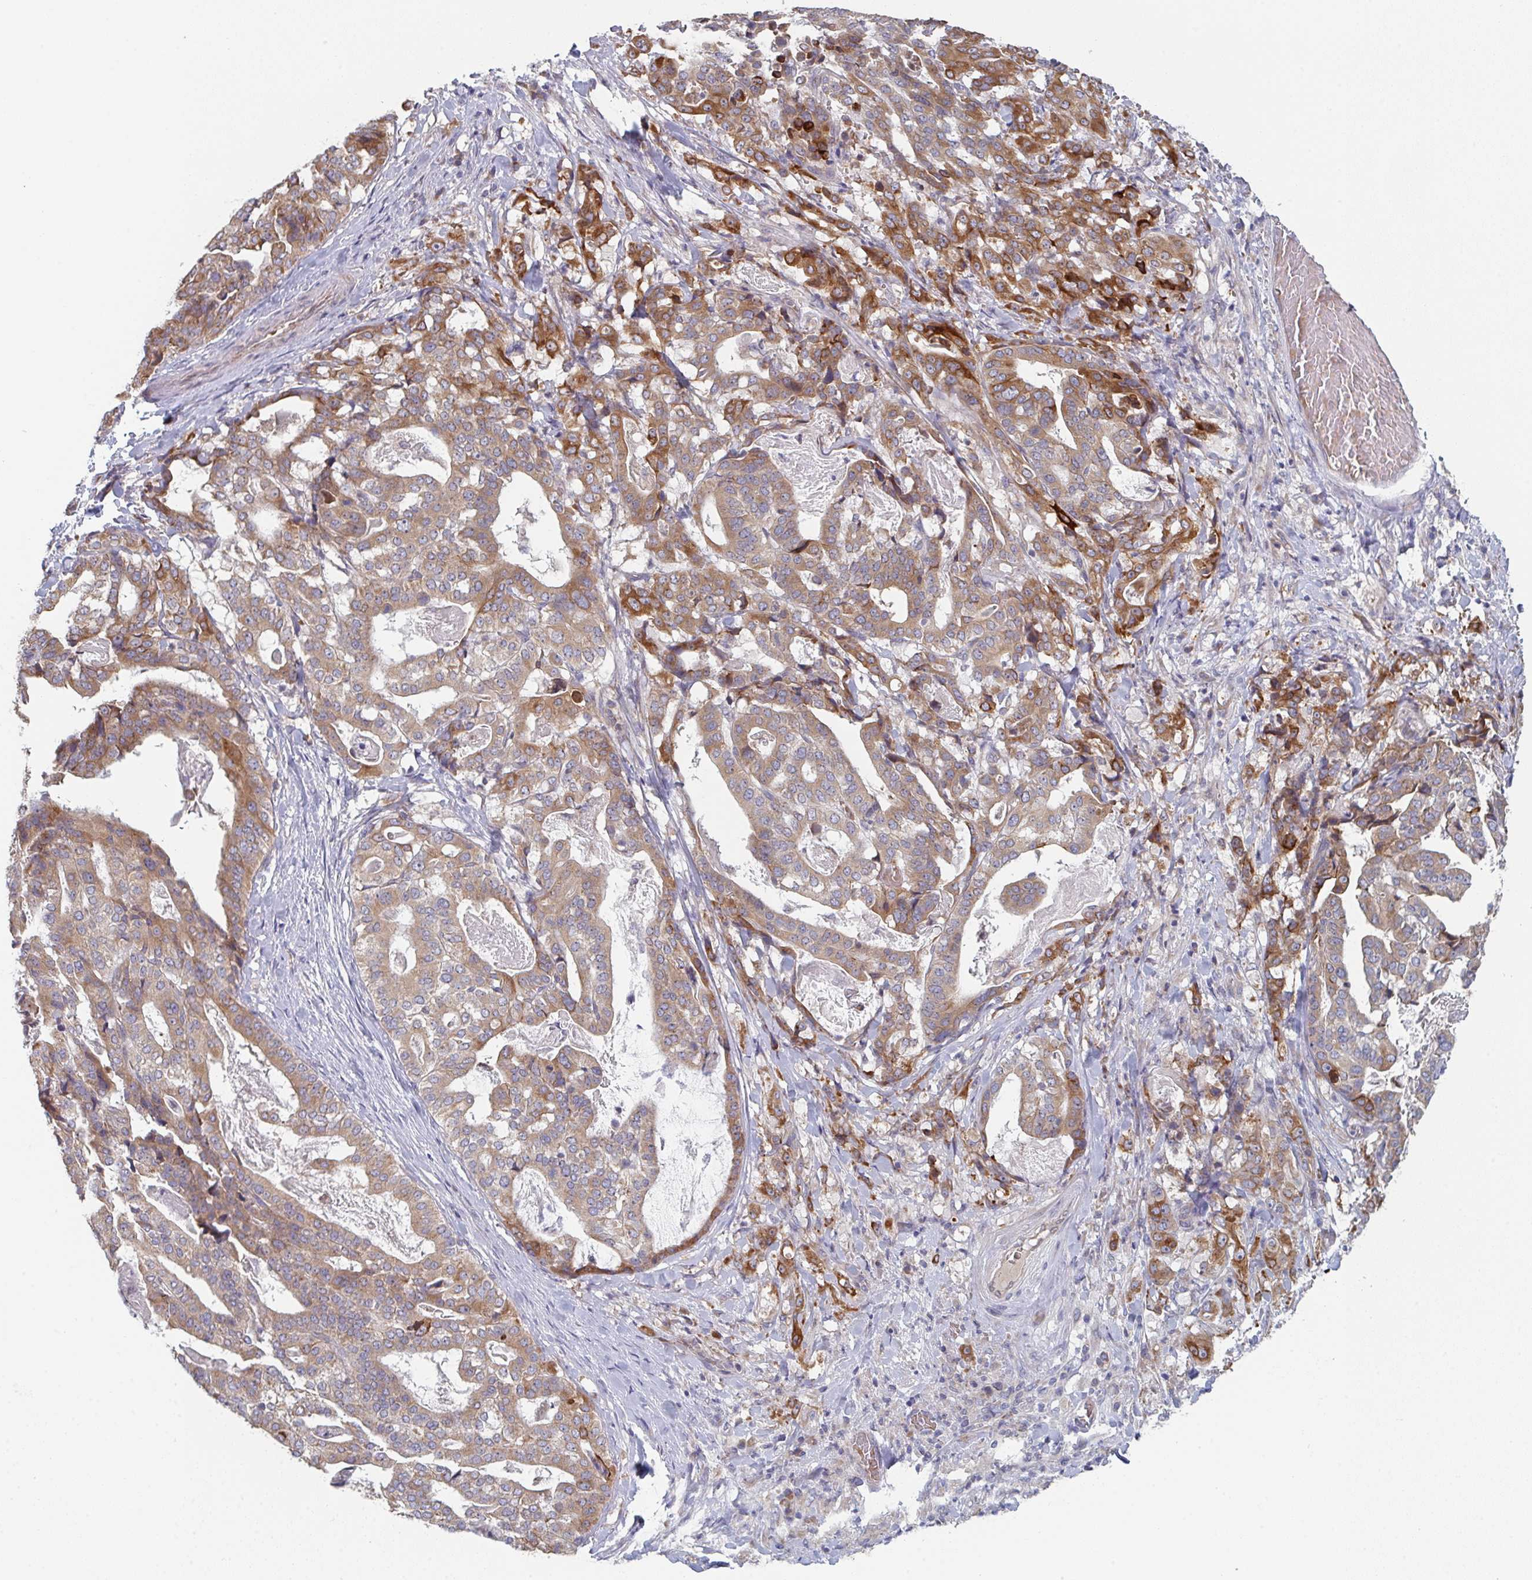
{"staining": {"intensity": "moderate", "quantity": ">75%", "location": "cytoplasmic/membranous"}, "tissue": "stomach cancer", "cell_type": "Tumor cells", "image_type": "cancer", "snomed": [{"axis": "morphology", "description": "Adenocarcinoma, NOS"}, {"axis": "topography", "description": "Stomach"}], "caption": "Human stomach cancer stained with a protein marker exhibits moderate staining in tumor cells.", "gene": "ELOVL1", "patient": {"sex": "male", "age": 48}}